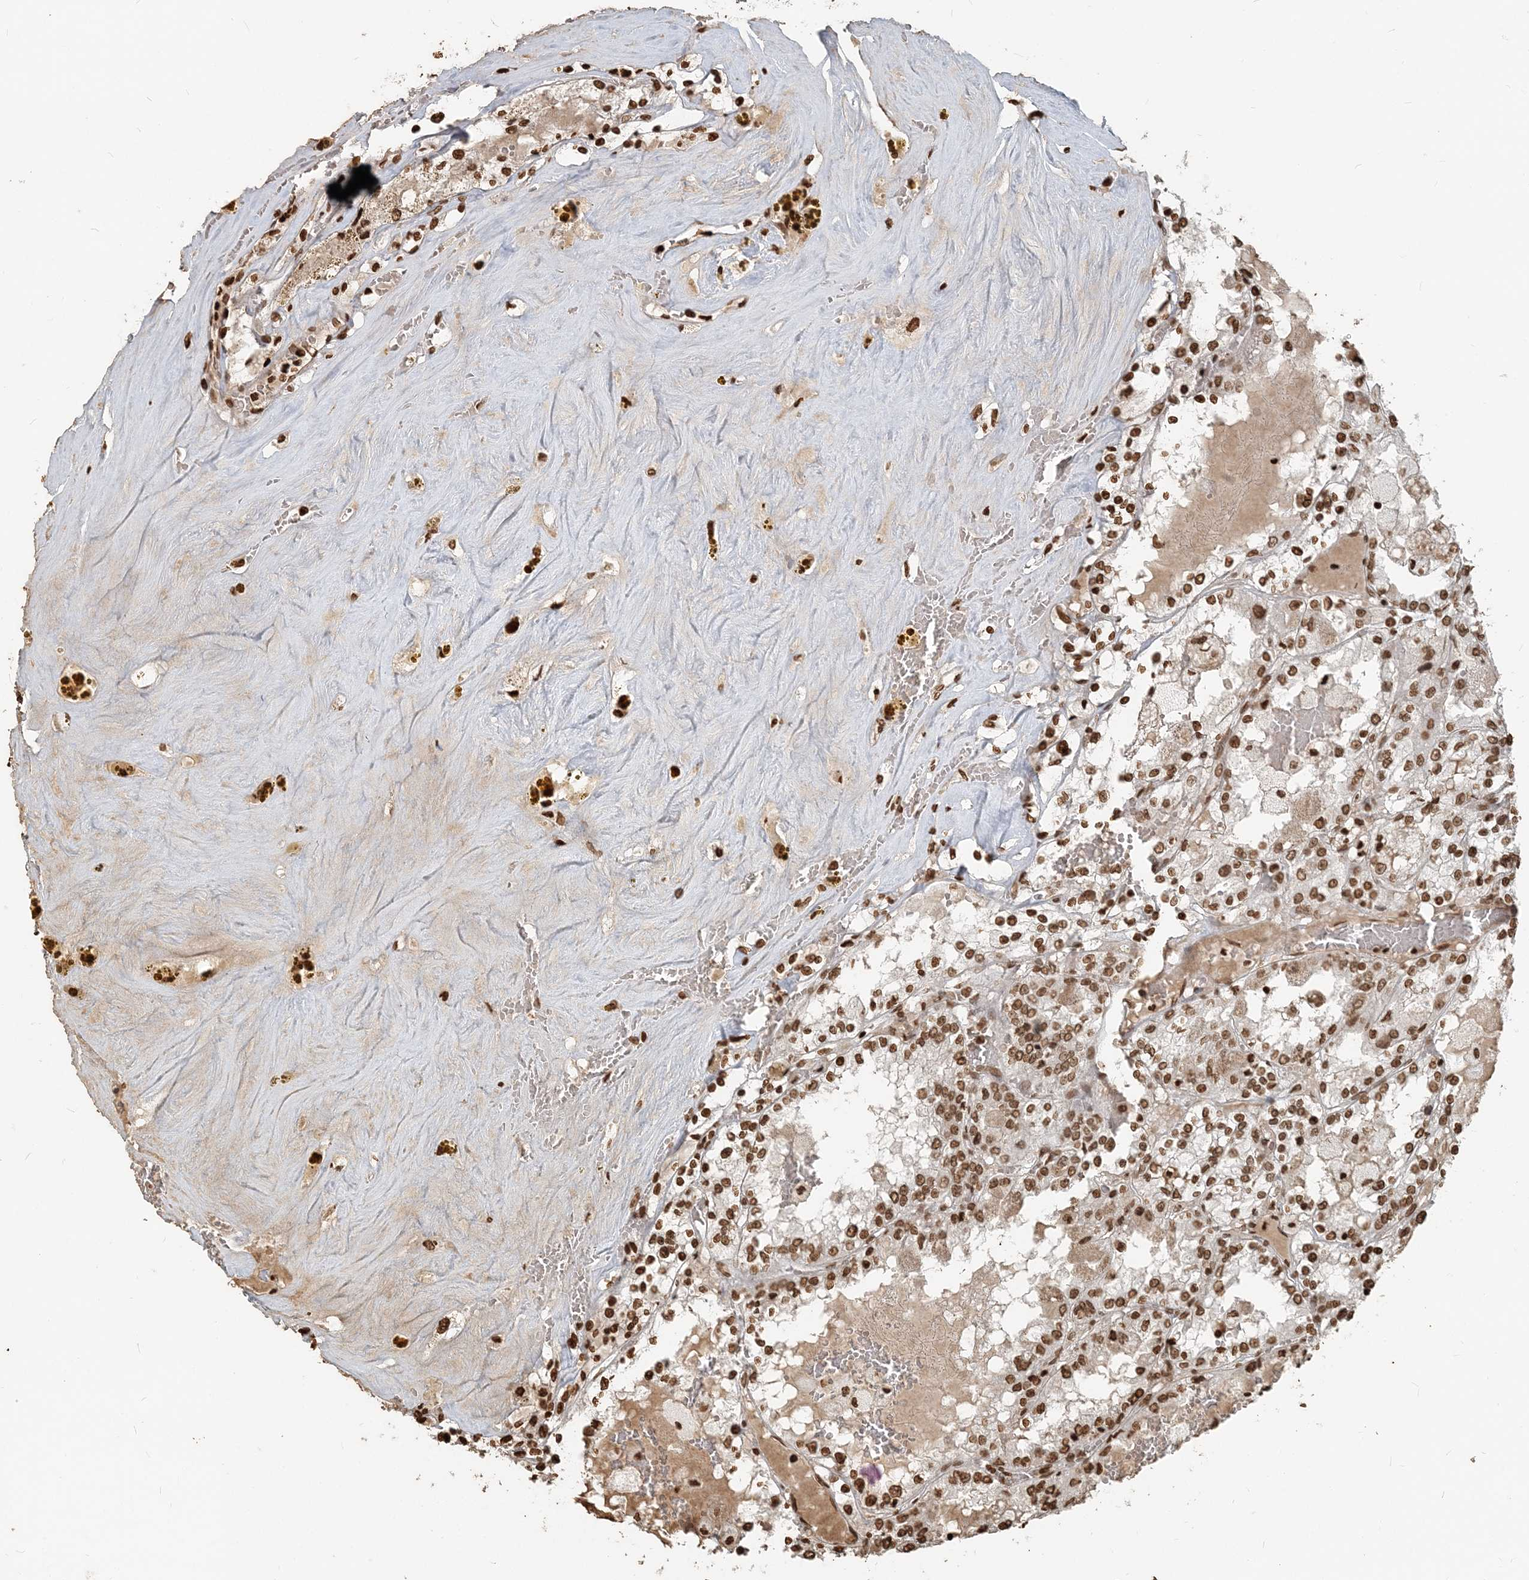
{"staining": {"intensity": "moderate", "quantity": ">75%", "location": "nuclear"}, "tissue": "renal cancer", "cell_type": "Tumor cells", "image_type": "cancer", "snomed": [{"axis": "morphology", "description": "Adenocarcinoma, NOS"}, {"axis": "topography", "description": "Kidney"}], "caption": "Protein expression by immunohistochemistry exhibits moderate nuclear staining in approximately >75% of tumor cells in adenocarcinoma (renal).", "gene": "H3-3B", "patient": {"sex": "female", "age": 56}}